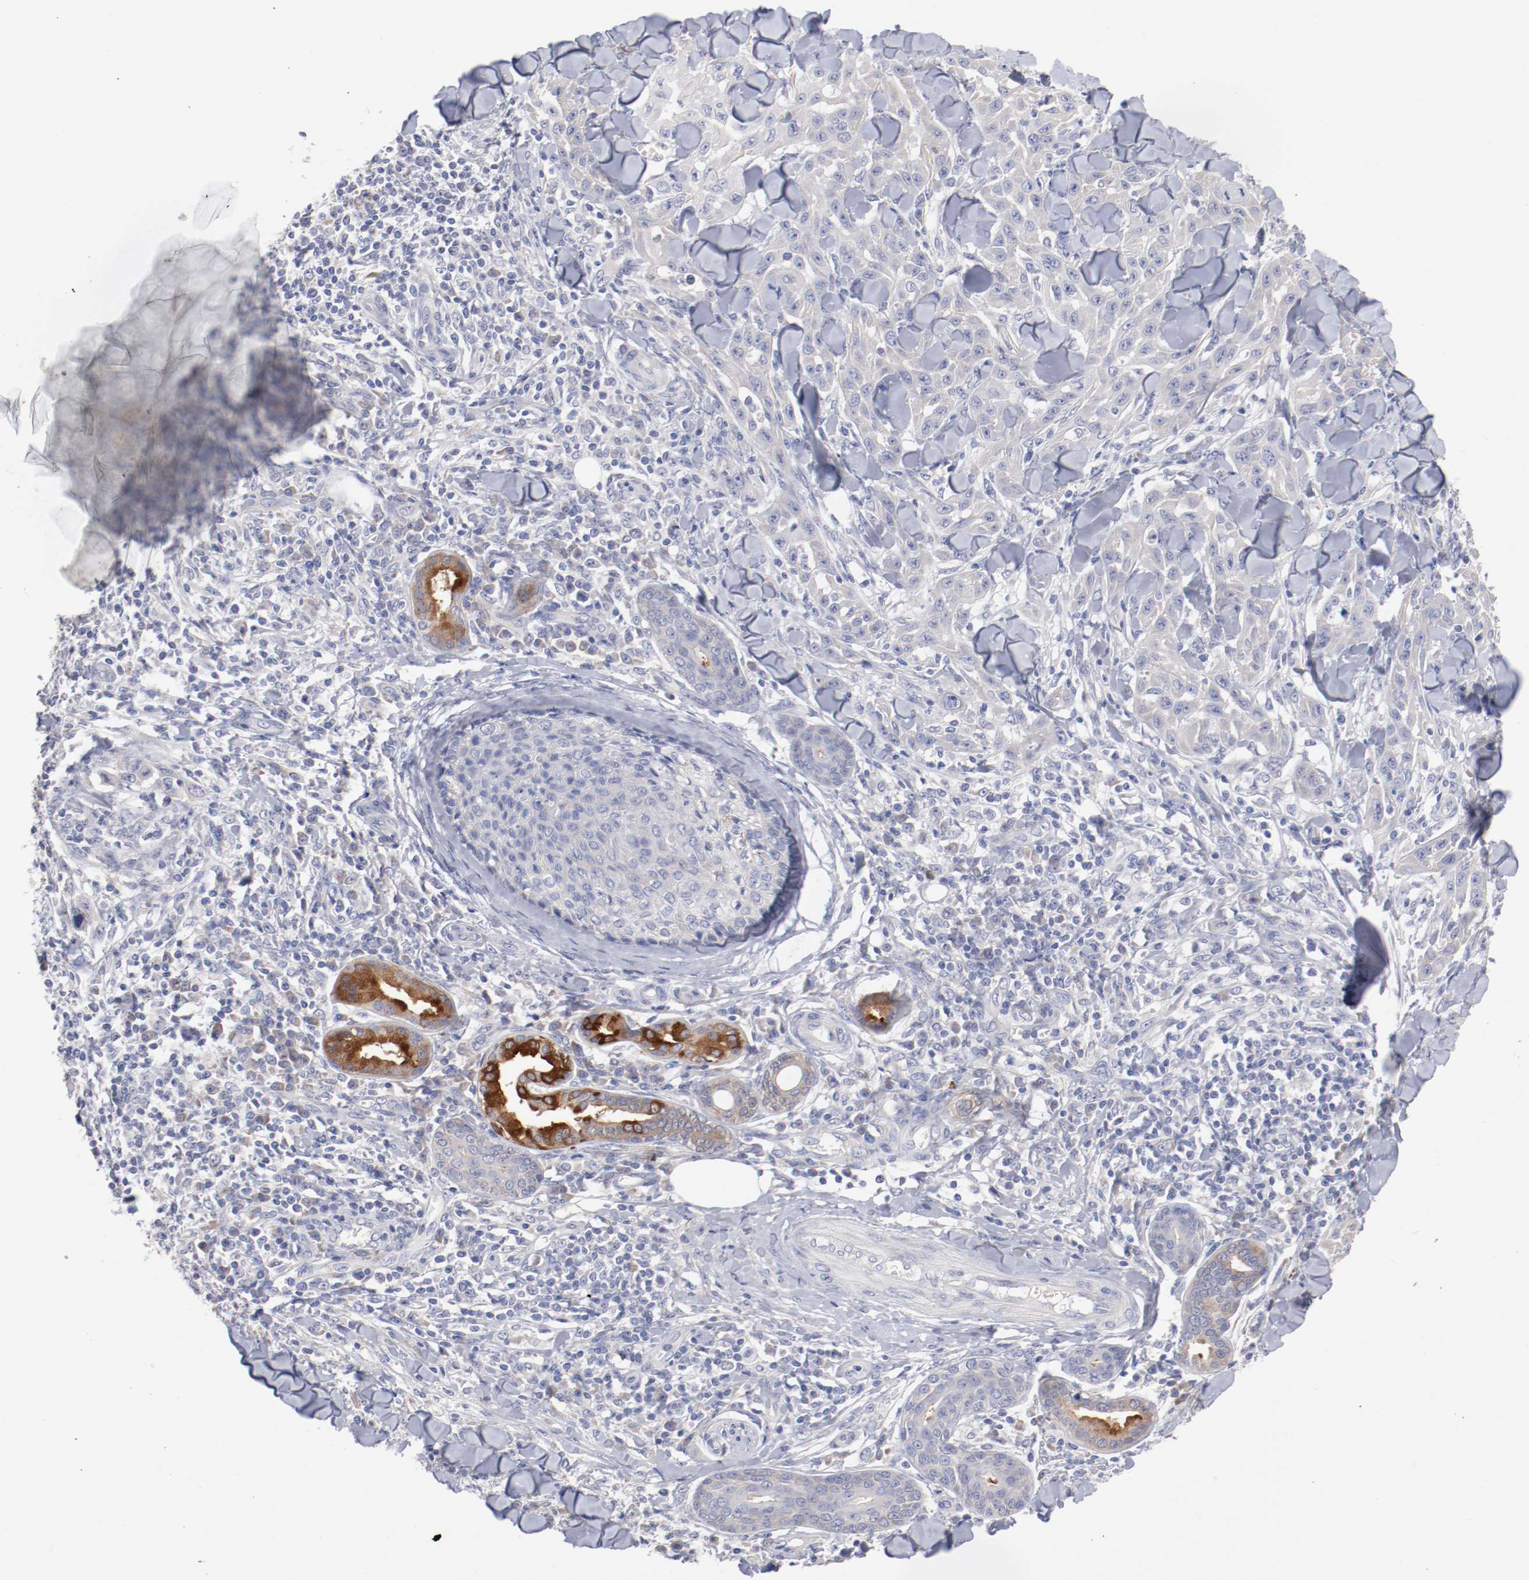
{"staining": {"intensity": "strong", "quantity": "<25%", "location": "cytoplasmic/membranous"}, "tissue": "skin cancer", "cell_type": "Tumor cells", "image_type": "cancer", "snomed": [{"axis": "morphology", "description": "Squamous cell carcinoma, NOS"}, {"axis": "topography", "description": "Skin"}], "caption": "Immunohistochemistry (IHC) (DAB (3,3'-diaminobenzidine)) staining of squamous cell carcinoma (skin) shows strong cytoplasmic/membranous protein expression in approximately <25% of tumor cells. (Brightfield microscopy of DAB IHC at high magnification).", "gene": "CPE", "patient": {"sex": "male", "age": 24}}